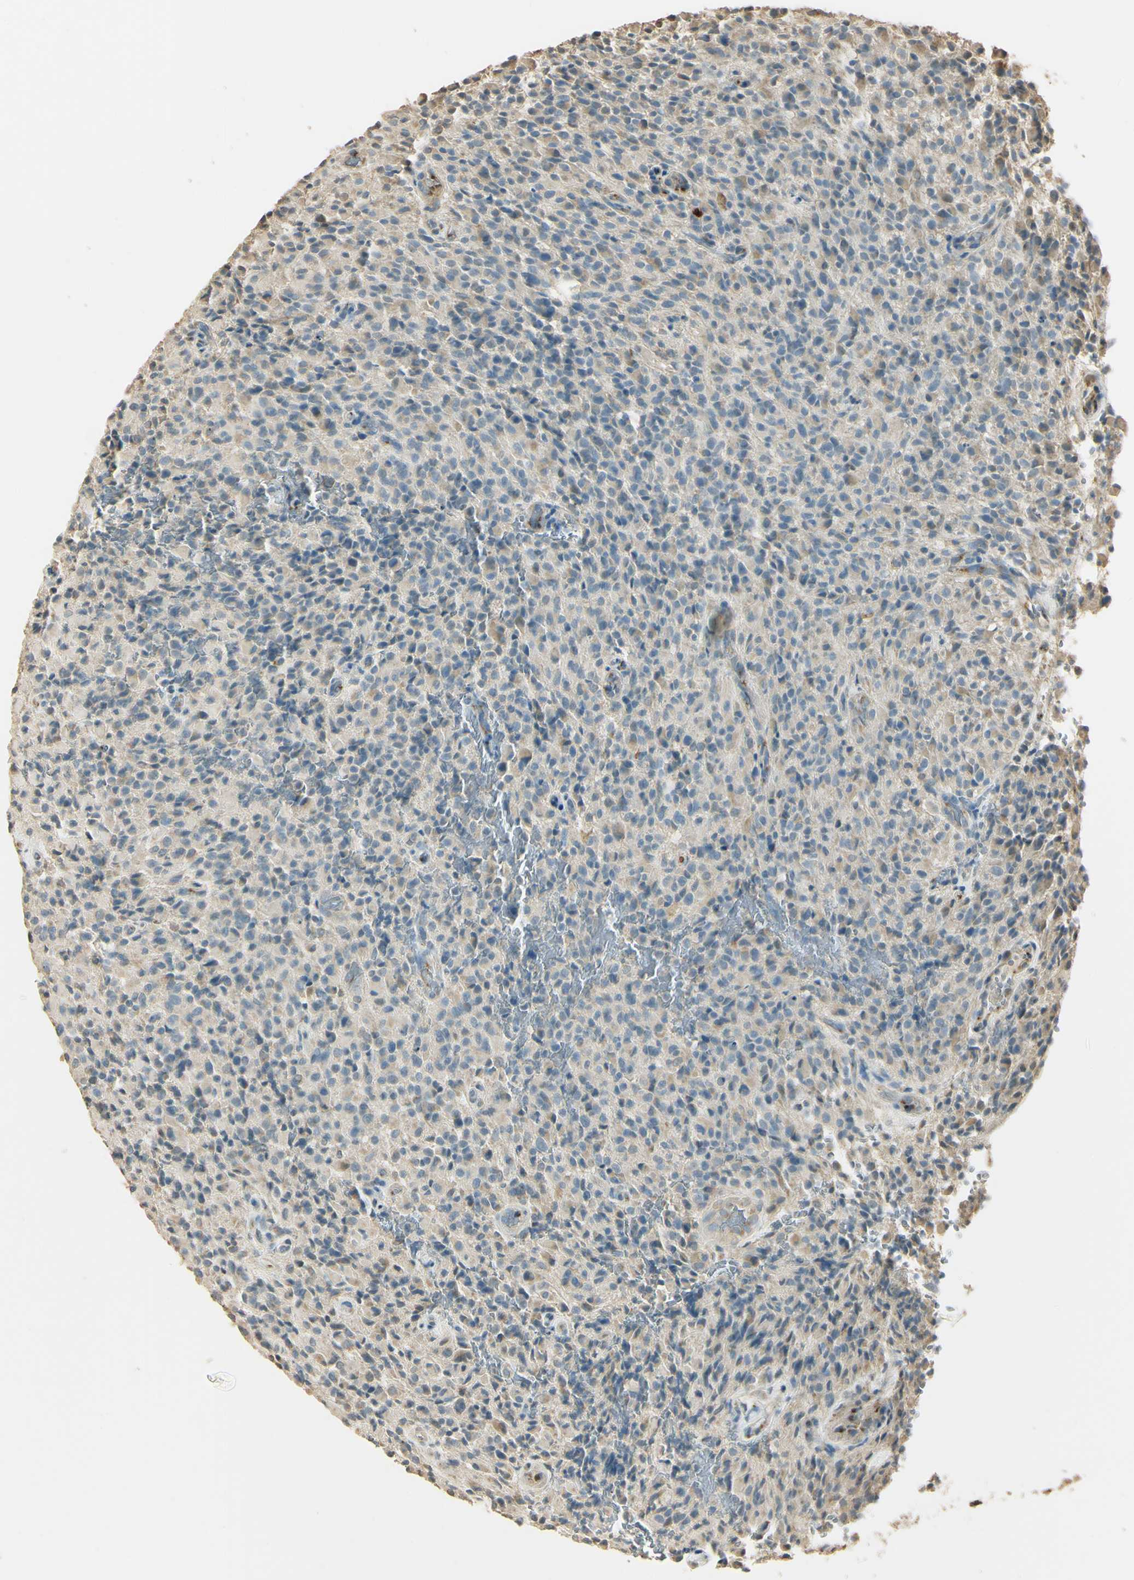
{"staining": {"intensity": "weak", "quantity": "25%-75%", "location": "cytoplasmic/membranous"}, "tissue": "glioma", "cell_type": "Tumor cells", "image_type": "cancer", "snomed": [{"axis": "morphology", "description": "Glioma, malignant, High grade"}, {"axis": "topography", "description": "Brain"}], "caption": "Malignant high-grade glioma stained for a protein (brown) reveals weak cytoplasmic/membranous positive positivity in about 25%-75% of tumor cells.", "gene": "UXS1", "patient": {"sex": "male", "age": 71}}